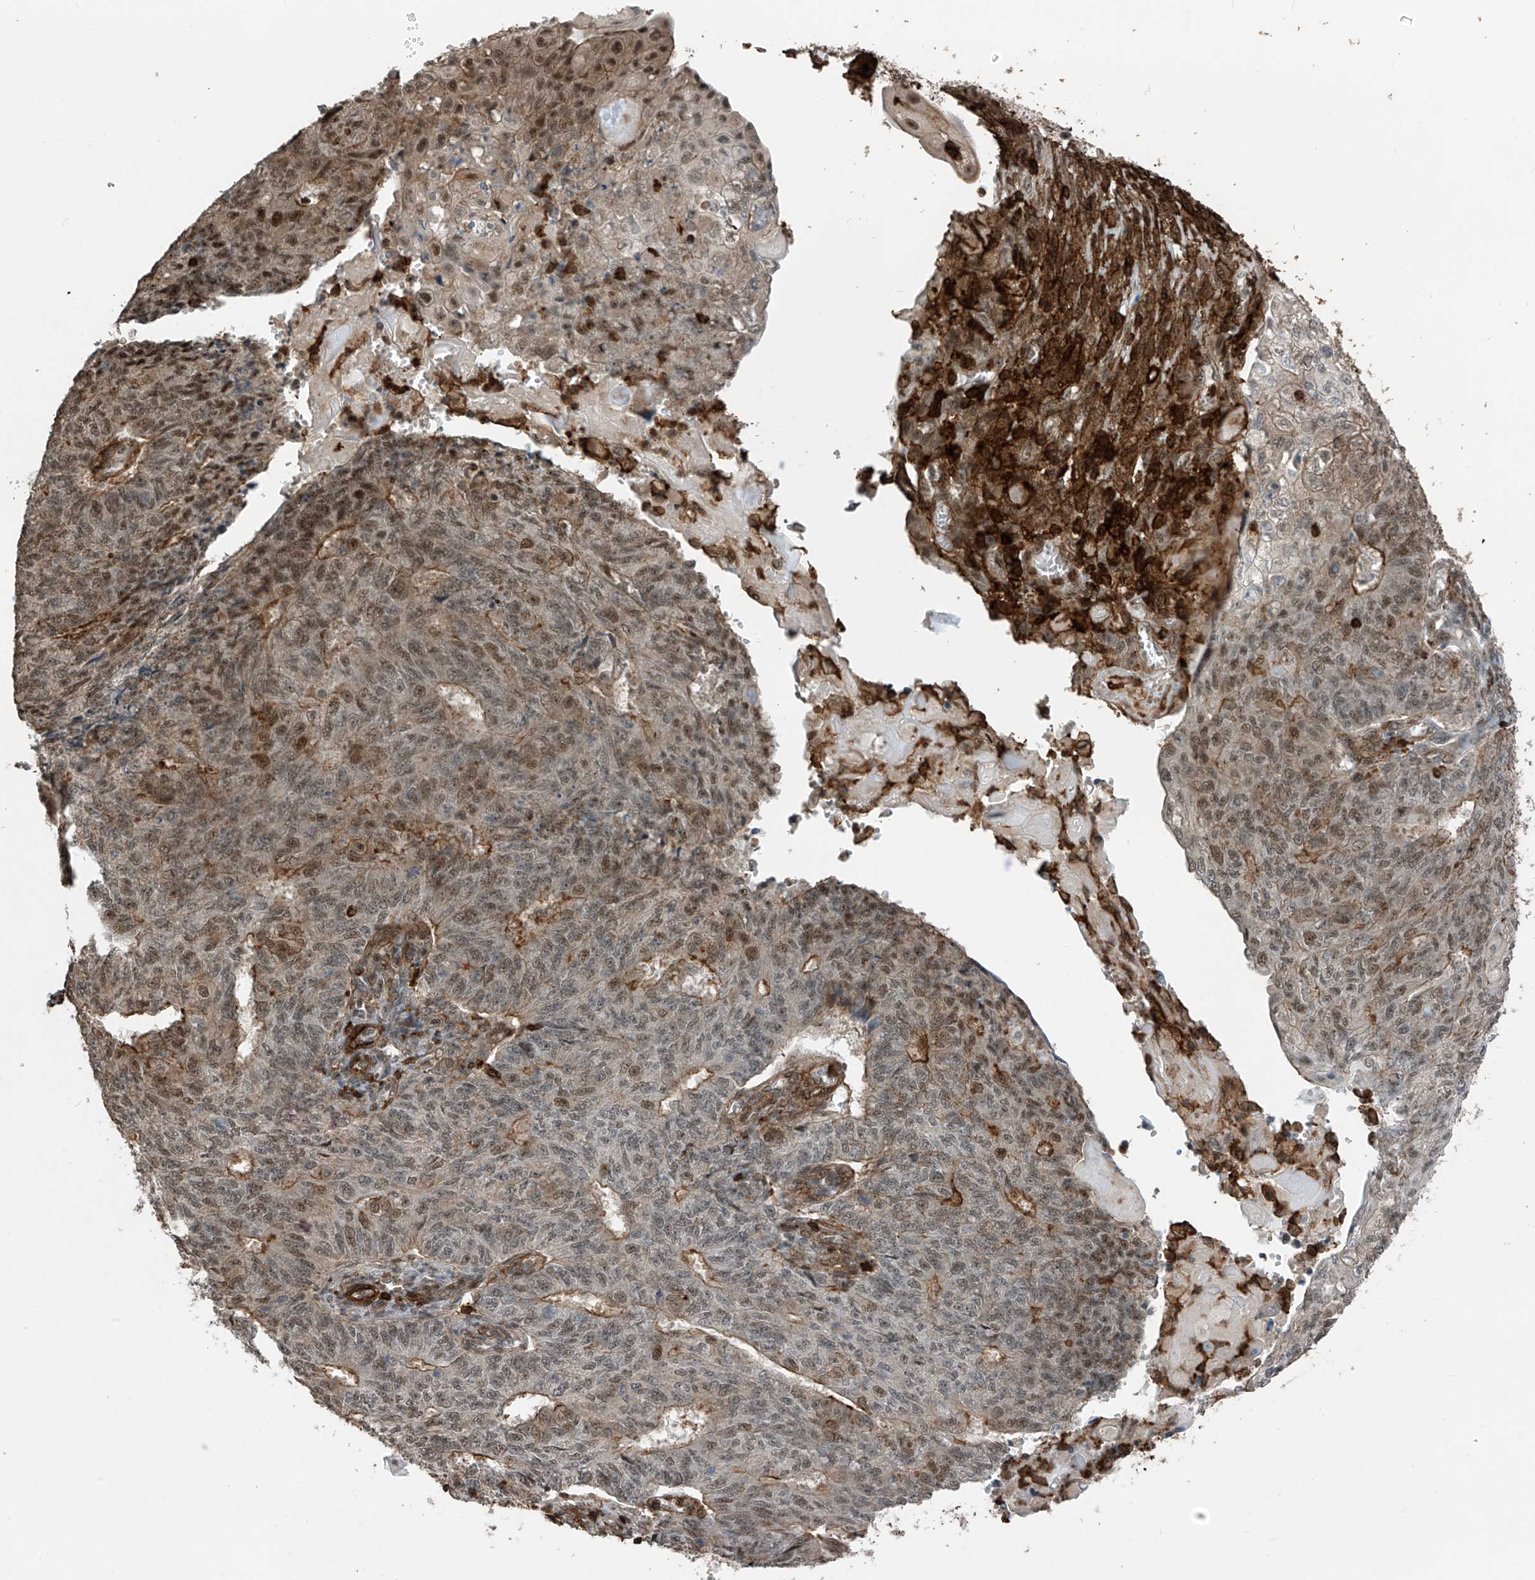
{"staining": {"intensity": "moderate", "quantity": ">75%", "location": "cytoplasmic/membranous,nuclear"}, "tissue": "endometrial cancer", "cell_type": "Tumor cells", "image_type": "cancer", "snomed": [{"axis": "morphology", "description": "Adenocarcinoma, NOS"}, {"axis": "topography", "description": "Endometrium"}], "caption": "Endometrial cancer (adenocarcinoma) was stained to show a protein in brown. There is medium levels of moderate cytoplasmic/membranous and nuclear staining in about >75% of tumor cells. (DAB IHC, brown staining for protein, blue staining for nuclei).", "gene": "MICAL1", "patient": {"sex": "female", "age": 32}}